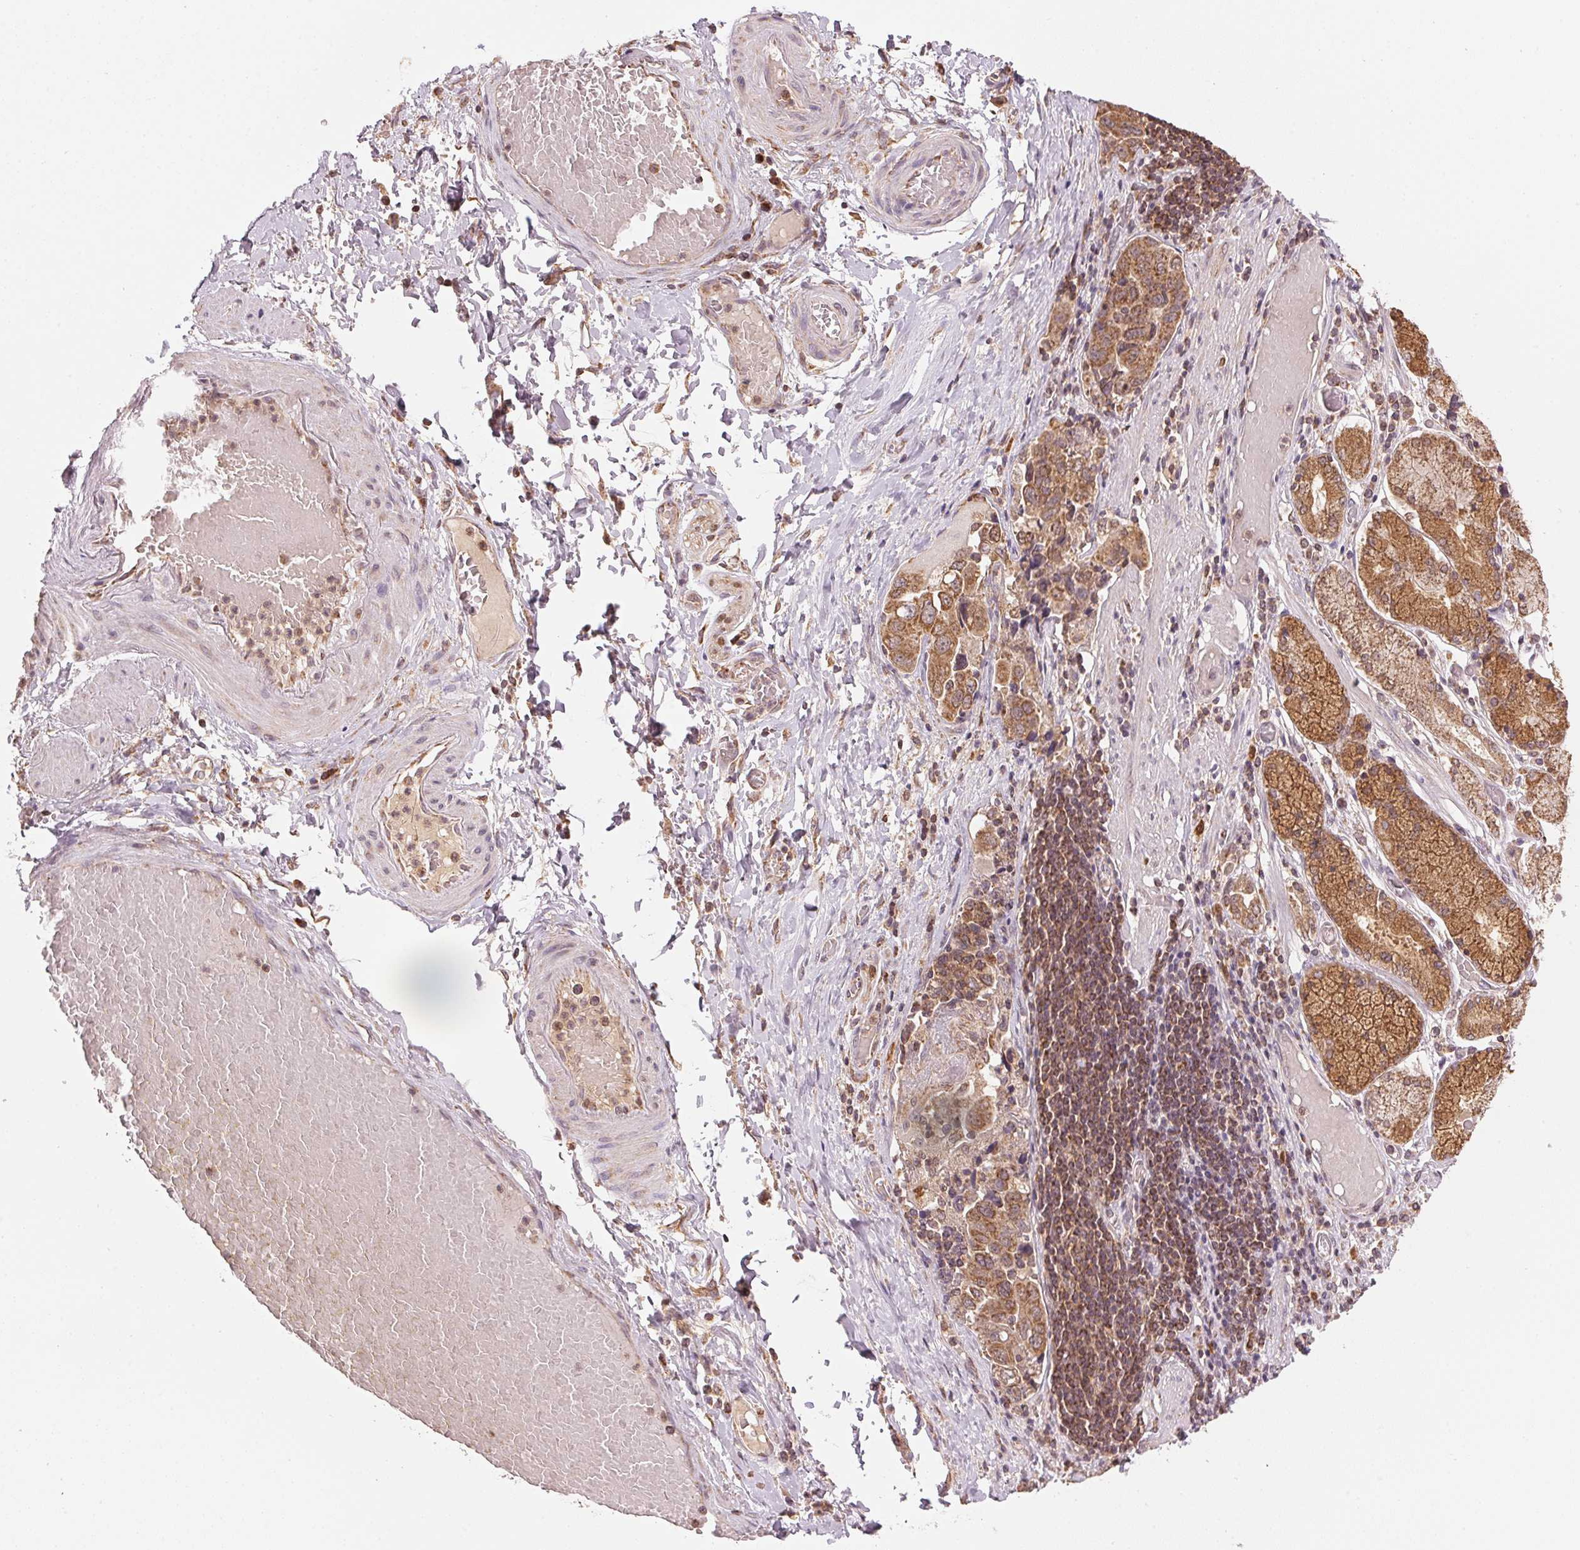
{"staining": {"intensity": "moderate", "quantity": ">75%", "location": "cytoplasmic/membranous"}, "tissue": "stomach cancer", "cell_type": "Tumor cells", "image_type": "cancer", "snomed": [{"axis": "morphology", "description": "Adenocarcinoma, NOS"}, {"axis": "topography", "description": "Stomach, upper"}, {"axis": "topography", "description": "Stomach"}], "caption": "Tumor cells show medium levels of moderate cytoplasmic/membranous positivity in approximately >75% of cells in adenocarcinoma (stomach).", "gene": "ARHGAP6", "patient": {"sex": "male", "age": 62}}